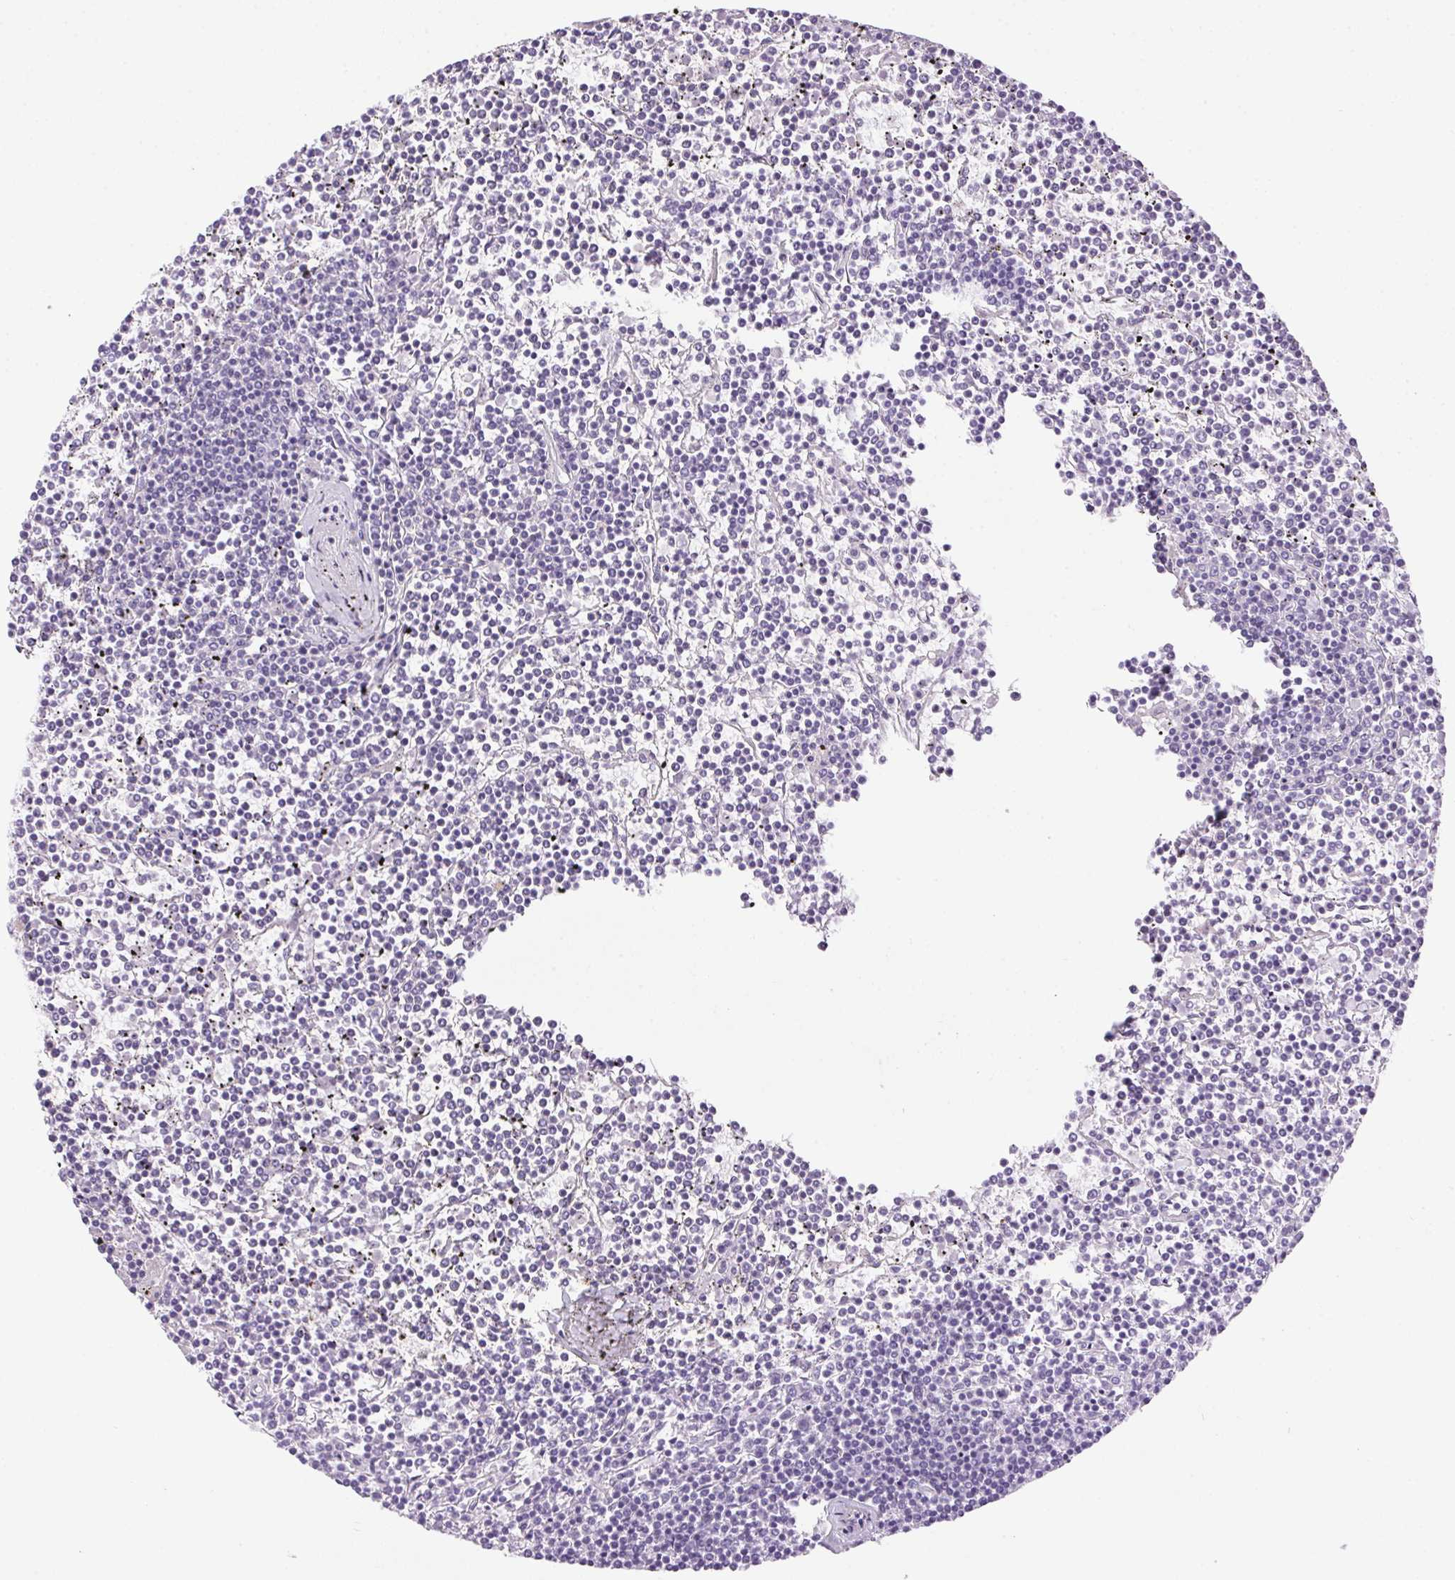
{"staining": {"intensity": "negative", "quantity": "none", "location": "none"}, "tissue": "lymphoma", "cell_type": "Tumor cells", "image_type": "cancer", "snomed": [{"axis": "morphology", "description": "Malignant lymphoma, non-Hodgkin's type, Low grade"}, {"axis": "topography", "description": "Spleen"}], "caption": "Micrograph shows no significant protein expression in tumor cells of lymphoma. (DAB (3,3'-diaminobenzidine) immunohistochemistry (IHC) with hematoxylin counter stain).", "gene": "POPDC2", "patient": {"sex": "female", "age": 19}}